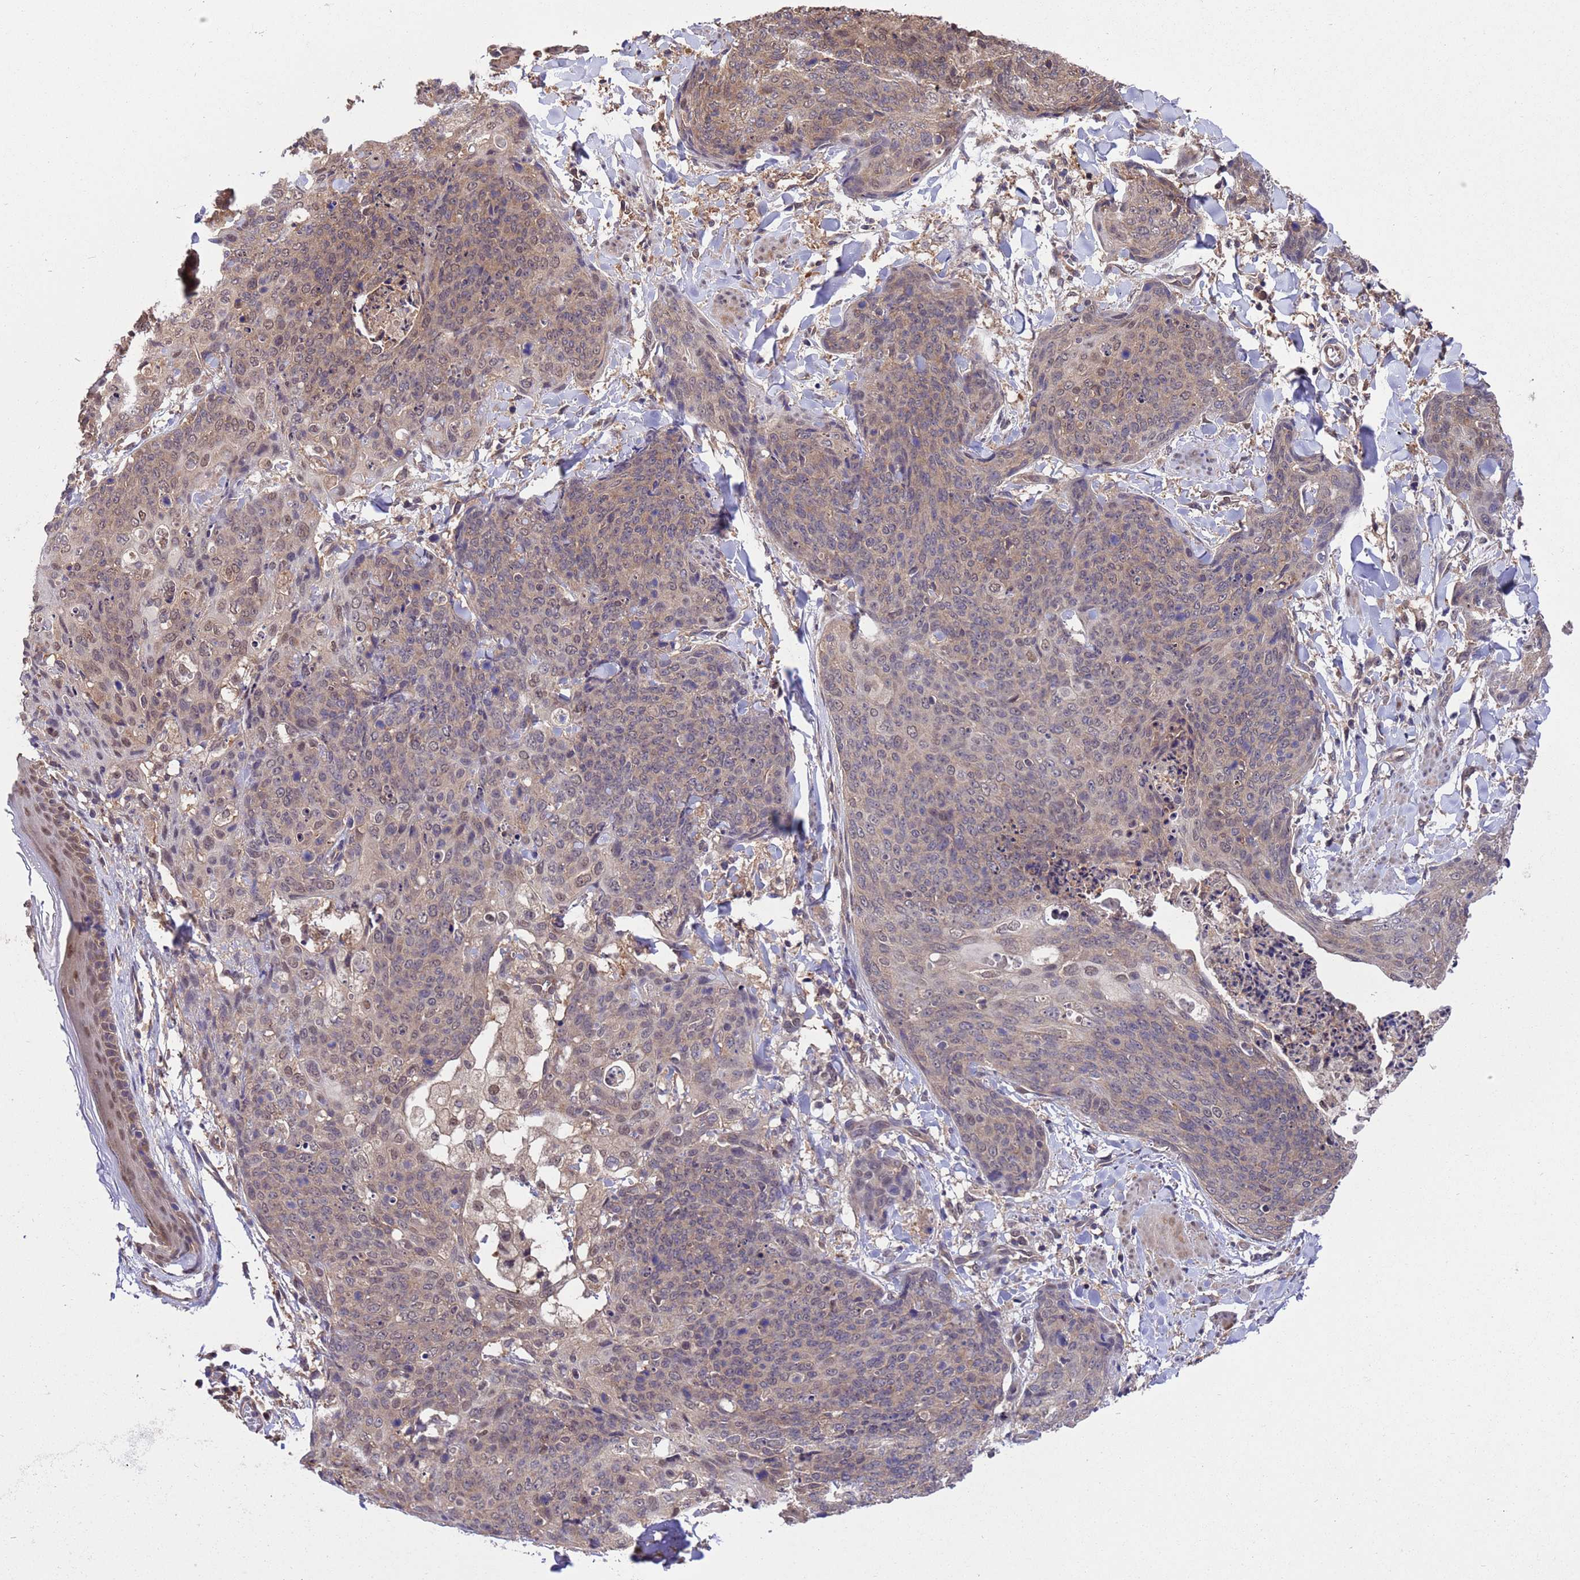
{"staining": {"intensity": "weak", "quantity": "25%-75%", "location": "nuclear"}, "tissue": "skin cancer", "cell_type": "Tumor cells", "image_type": "cancer", "snomed": [{"axis": "morphology", "description": "Squamous cell carcinoma, NOS"}, {"axis": "topography", "description": "Skin"}, {"axis": "topography", "description": "Vulva"}], "caption": "Immunohistochemistry (IHC) image of human skin cancer (squamous cell carcinoma) stained for a protein (brown), which displays low levels of weak nuclear expression in about 25%-75% of tumor cells.", "gene": "ZFP69B", "patient": {"sex": "female", "age": 85}}